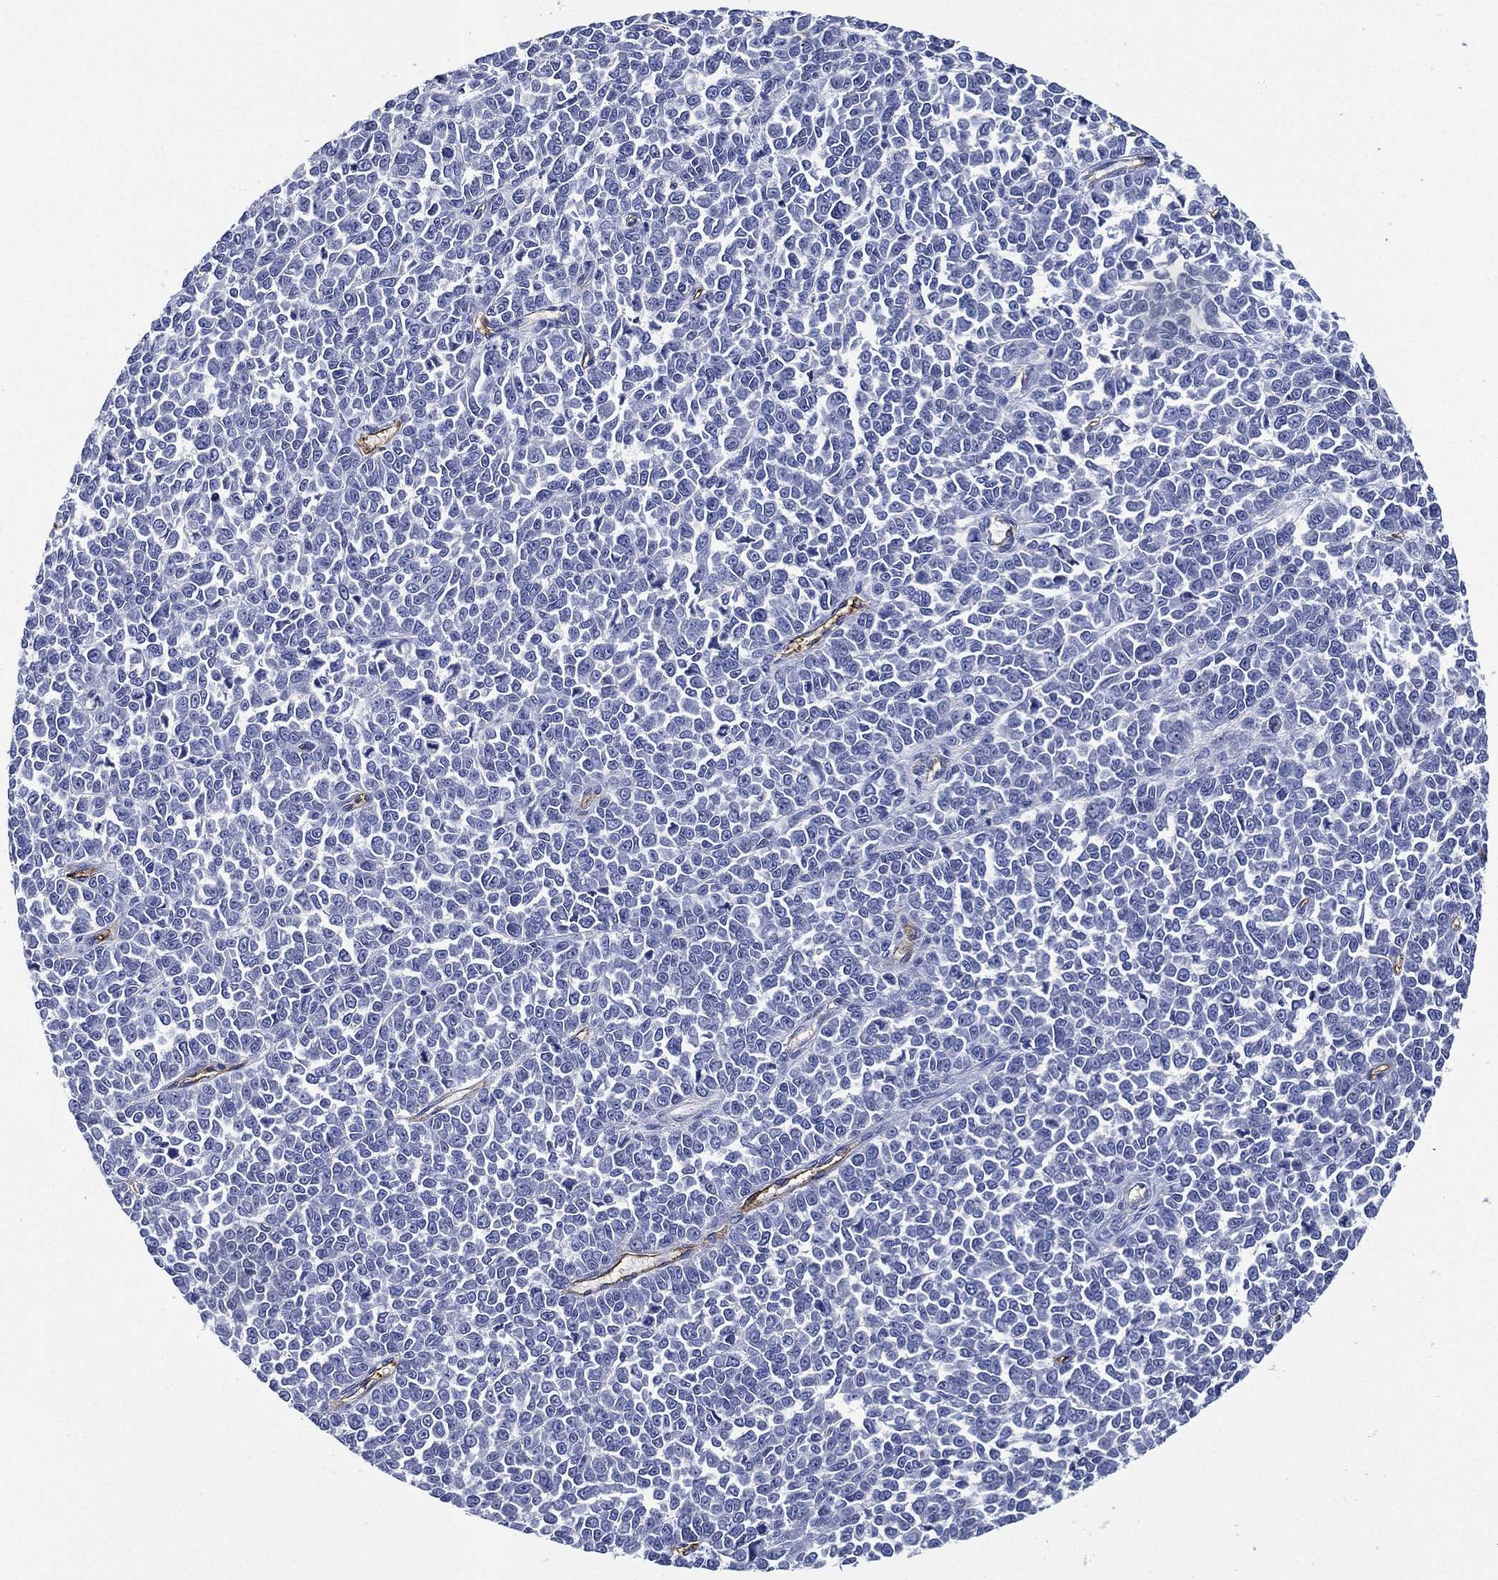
{"staining": {"intensity": "negative", "quantity": "none", "location": "none"}, "tissue": "melanoma", "cell_type": "Tumor cells", "image_type": "cancer", "snomed": [{"axis": "morphology", "description": "Malignant melanoma, NOS"}, {"axis": "topography", "description": "Skin"}], "caption": "Immunohistochemical staining of melanoma displays no significant expression in tumor cells. The staining was performed using DAB (3,3'-diaminobenzidine) to visualize the protein expression in brown, while the nuclei were stained in blue with hematoxylin (Magnification: 20x).", "gene": "NEDD9", "patient": {"sex": "female", "age": 95}}